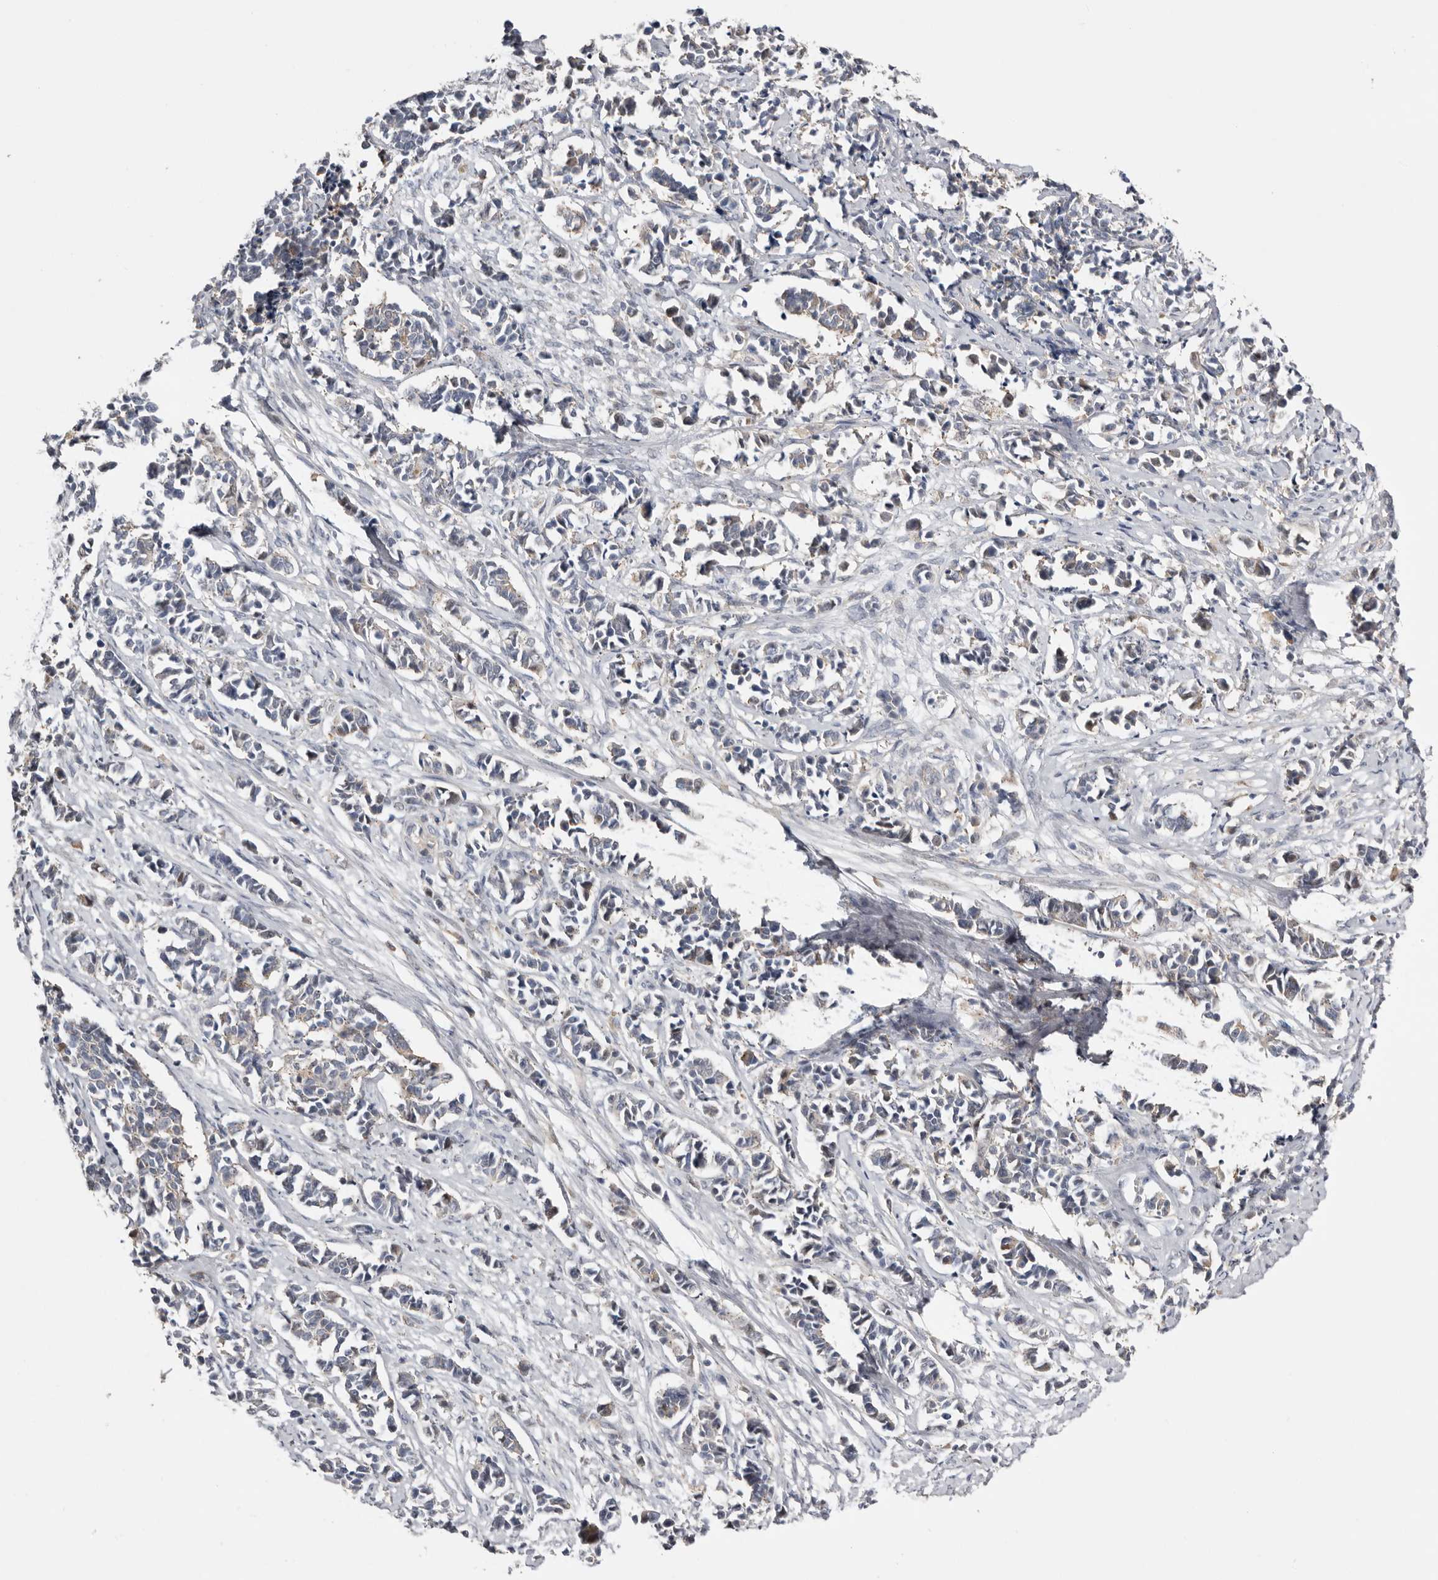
{"staining": {"intensity": "weak", "quantity": "<25%", "location": "cytoplasmic/membranous"}, "tissue": "cervical cancer", "cell_type": "Tumor cells", "image_type": "cancer", "snomed": [{"axis": "morphology", "description": "Normal tissue, NOS"}, {"axis": "morphology", "description": "Squamous cell carcinoma, NOS"}, {"axis": "topography", "description": "Cervix"}], "caption": "Immunohistochemical staining of squamous cell carcinoma (cervical) demonstrates no significant staining in tumor cells. (IHC, brightfield microscopy, high magnification).", "gene": "MSRB2", "patient": {"sex": "female", "age": 35}}